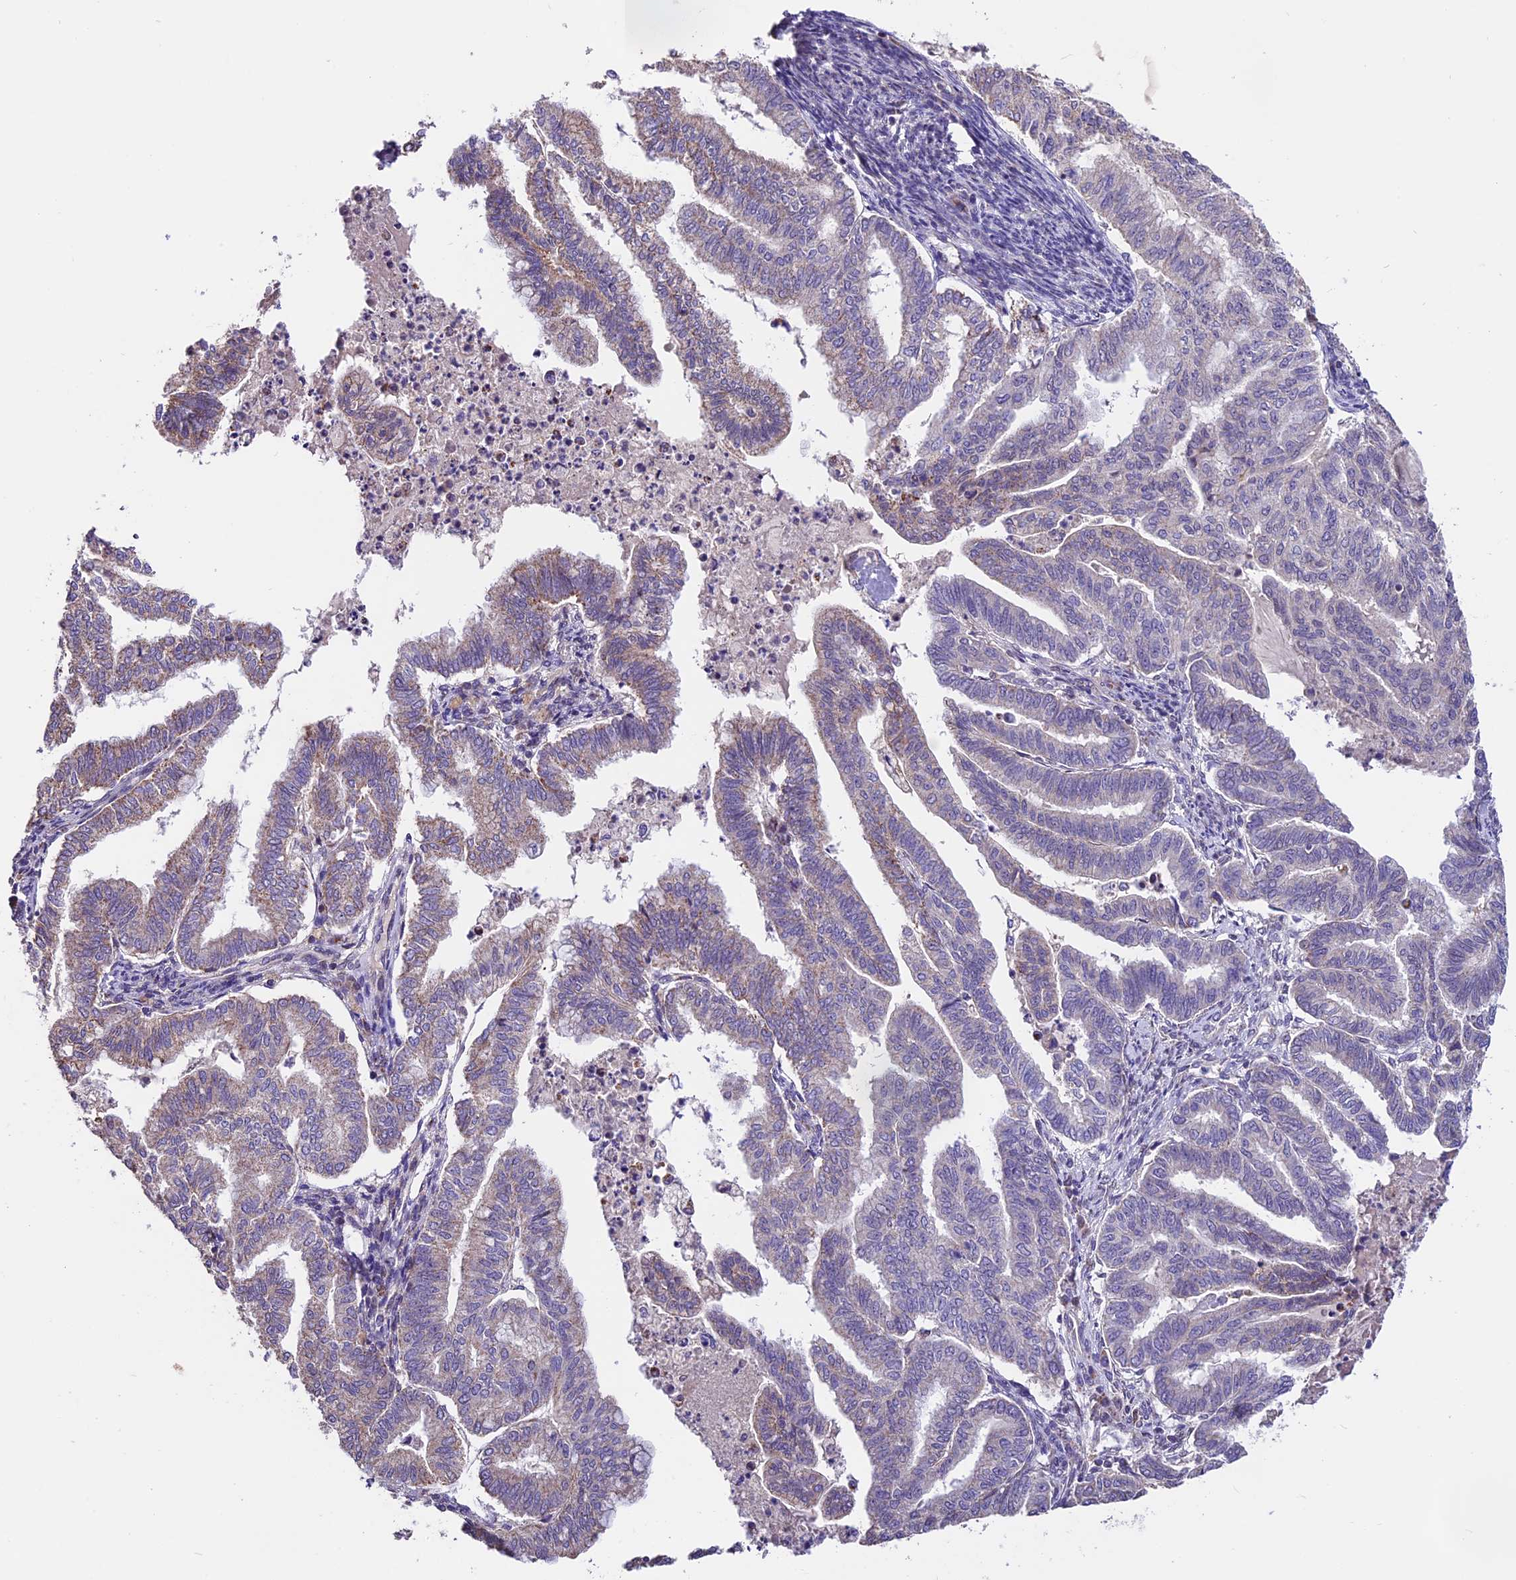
{"staining": {"intensity": "weak", "quantity": "<25%", "location": "cytoplasmic/membranous"}, "tissue": "endometrial cancer", "cell_type": "Tumor cells", "image_type": "cancer", "snomed": [{"axis": "morphology", "description": "Adenocarcinoma, NOS"}, {"axis": "topography", "description": "Endometrium"}], "caption": "Immunohistochemistry of endometrial cancer displays no positivity in tumor cells. (Stains: DAB (3,3'-diaminobenzidine) IHC with hematoxylin counter stain, Microscopy: brightfield microscopy at high magnification).", "gene": "DDX28", "patient": {"sex": "female", "age": 79}}